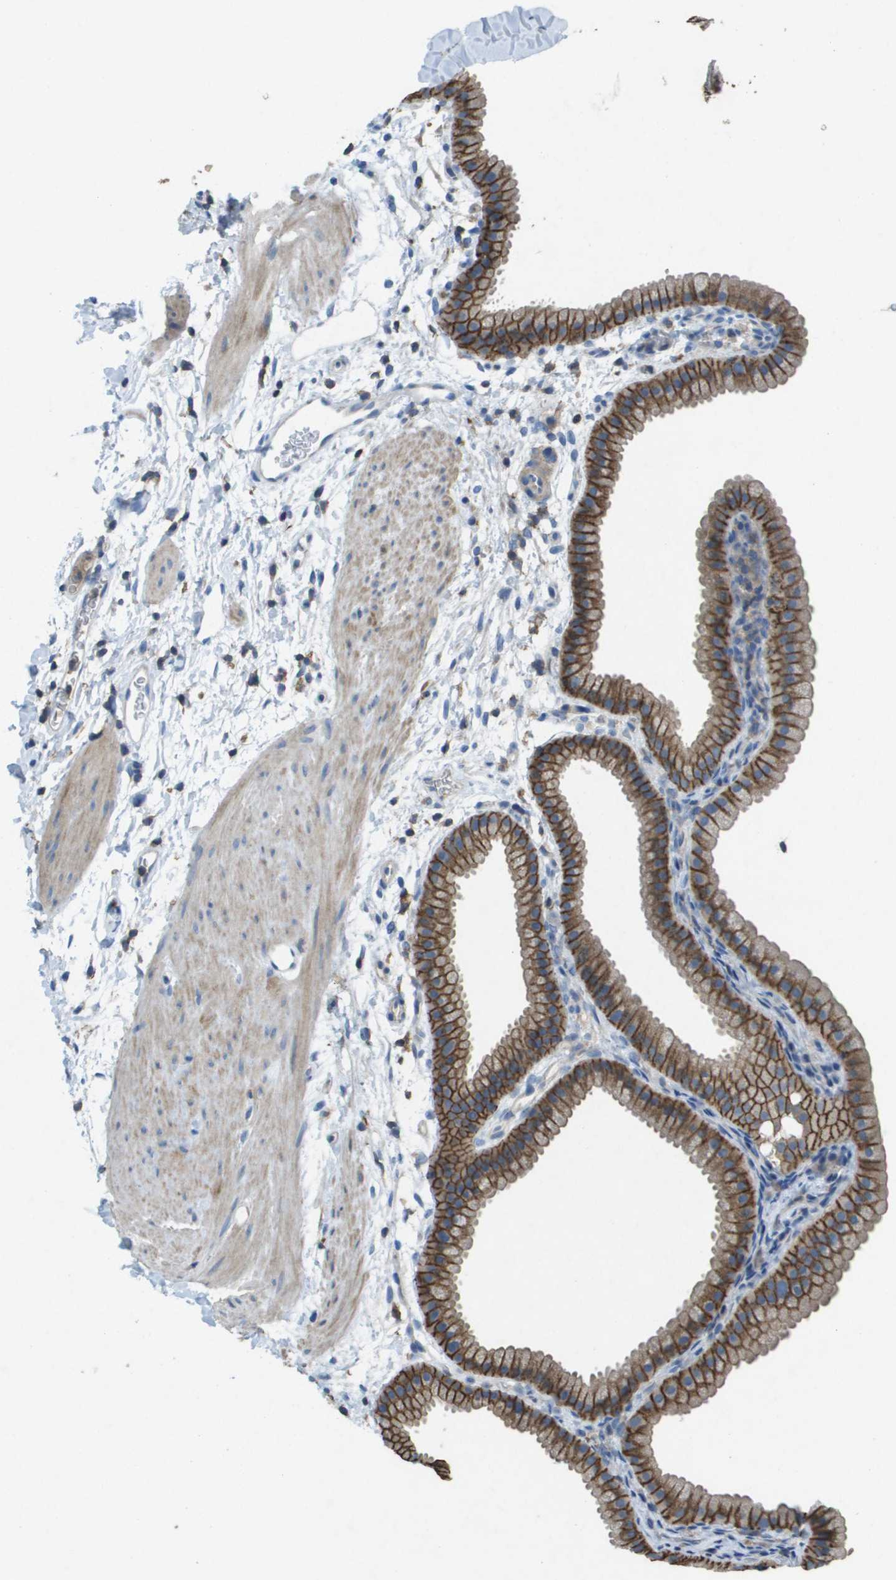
{"staining": {"intensity": "moderate", "quantity": ">75%", "location": "cytoplasmic/membranous"}, "tissue": "gallbladder", "cell_type": "Glandular cells", "image_type": "normal", "snomed": [{"axis": "morphology", "description": "Normal tissue, NOS"}, {"axis": "topography", "description": "Gallbladder"}], "caption": "This is an image of IHC staining of normal gallbladder, which shows moderate positivity in the cytoplasmic/membranous of glandular cells.", "gene": "CLCA4", "patient": {"sex": "female", "age": 64}}